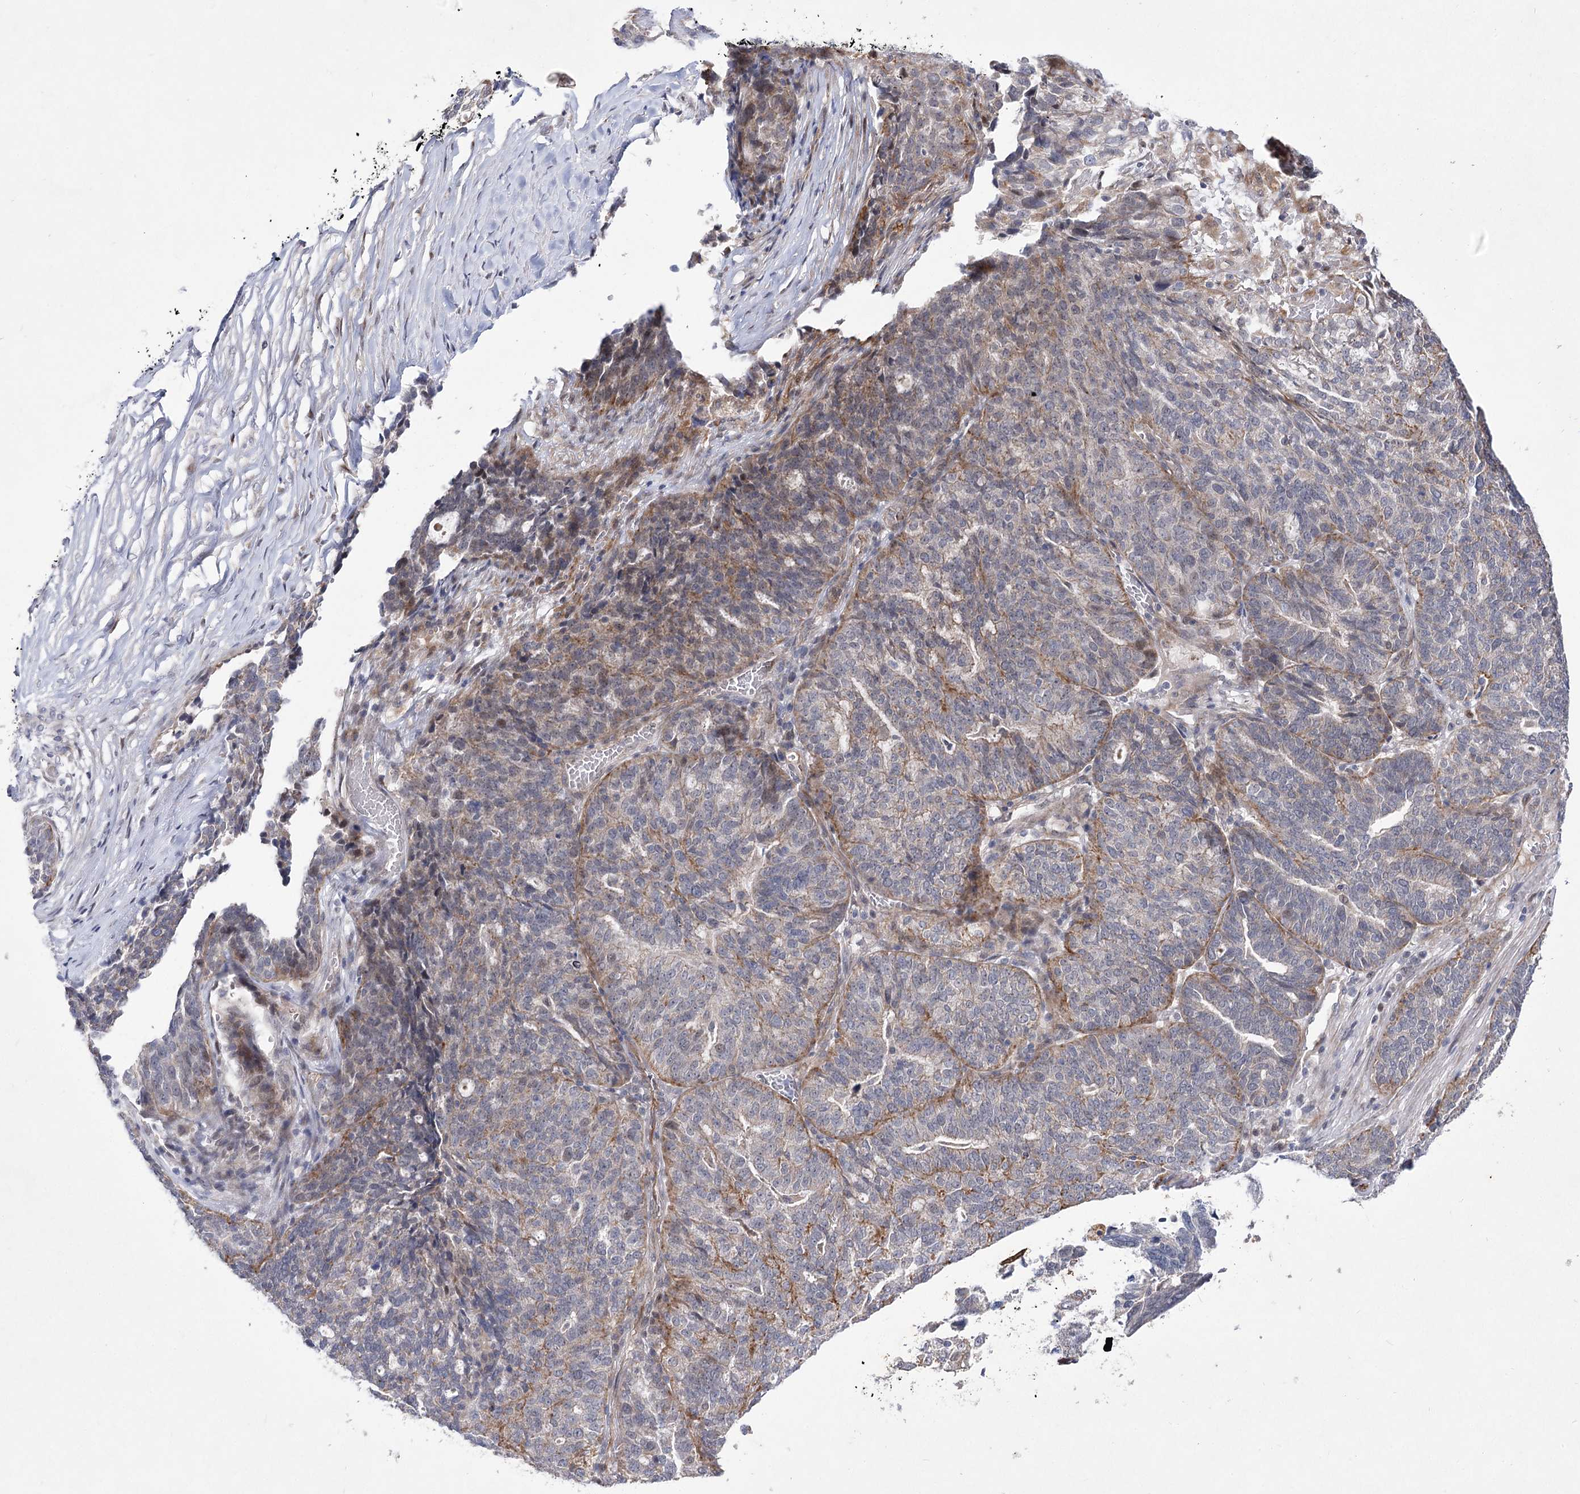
{"staining": {"intensity": "negative", "quantity": "none", "location": "none"}, "tissue": "ovarian cancer", "cell_type": "Tumor cells", "image_type": "cancer", "snomed": [{"axis": "morphology", "description": "Cystadenocarcinoma, serous, NOS"}, {"axis": "topography", "description": "Ovary"}], "caption": "DAB immunohistochemical staining of ovarian serous cystadenocarcinoma shows no significant positivity in tumor cells.", "gene": "ARHGAP32", "patient": {"sex": "female", "age": 59}}